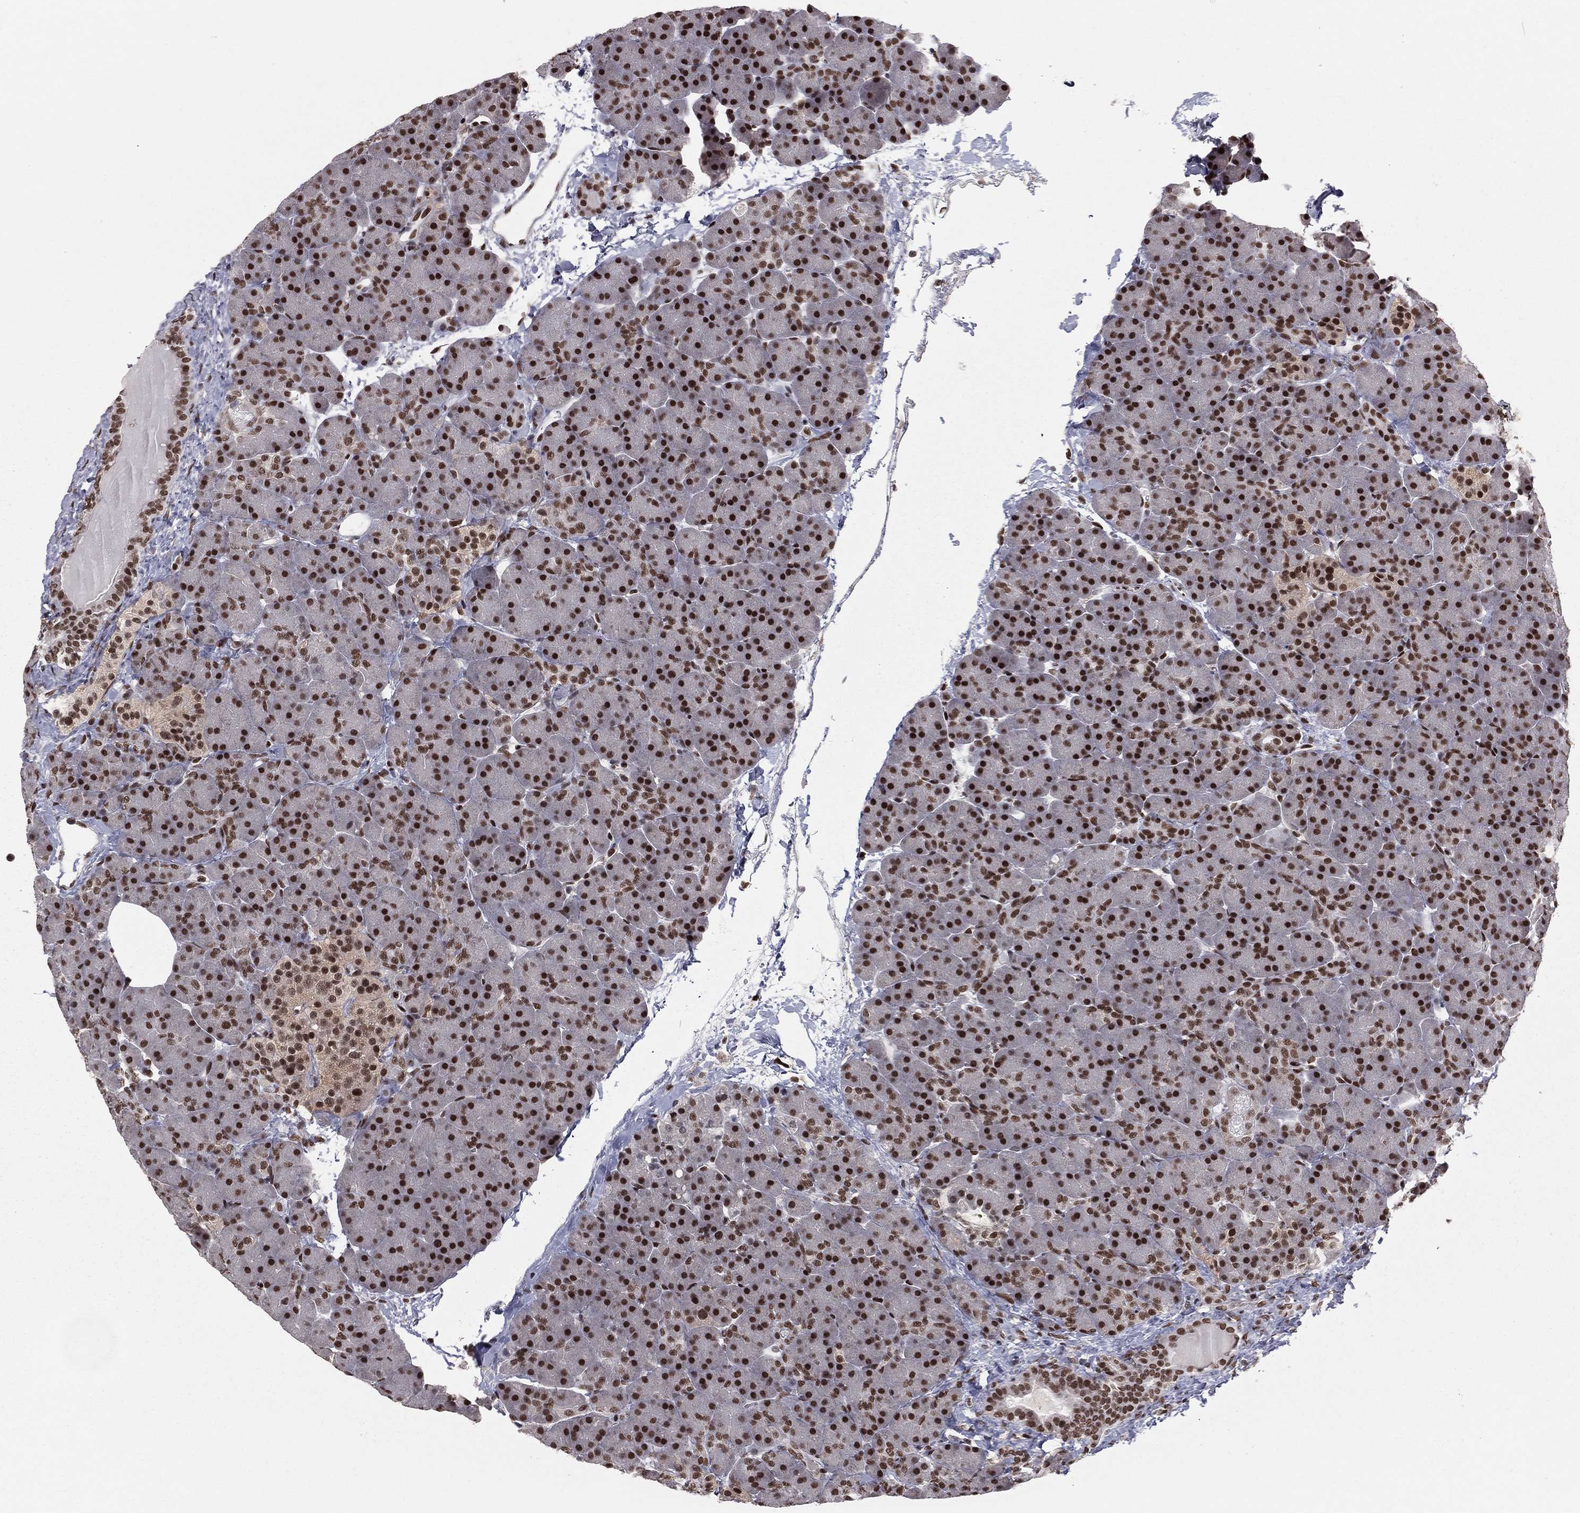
{"staining": {"intensity": "strong", "quantity": ">75%", "location": "nuclear"}, "tissue": "pancreas", "cell_type": "Exocrine glandular cells", "image_type": "normal", "snomed": [{"axis": "morphology", "description": "Normal tissue, NOS"}, {"axis": "topography", "description": "Pancreas"}], "caption": "Immunohistochemical staining of unremarkable pancreas reveals >75% levels of strong nuclear protein expression in approximately >75% of exocrine glandular cells.", "gene": "NFYB", "patient": {"sex": "female", "age": 44}}